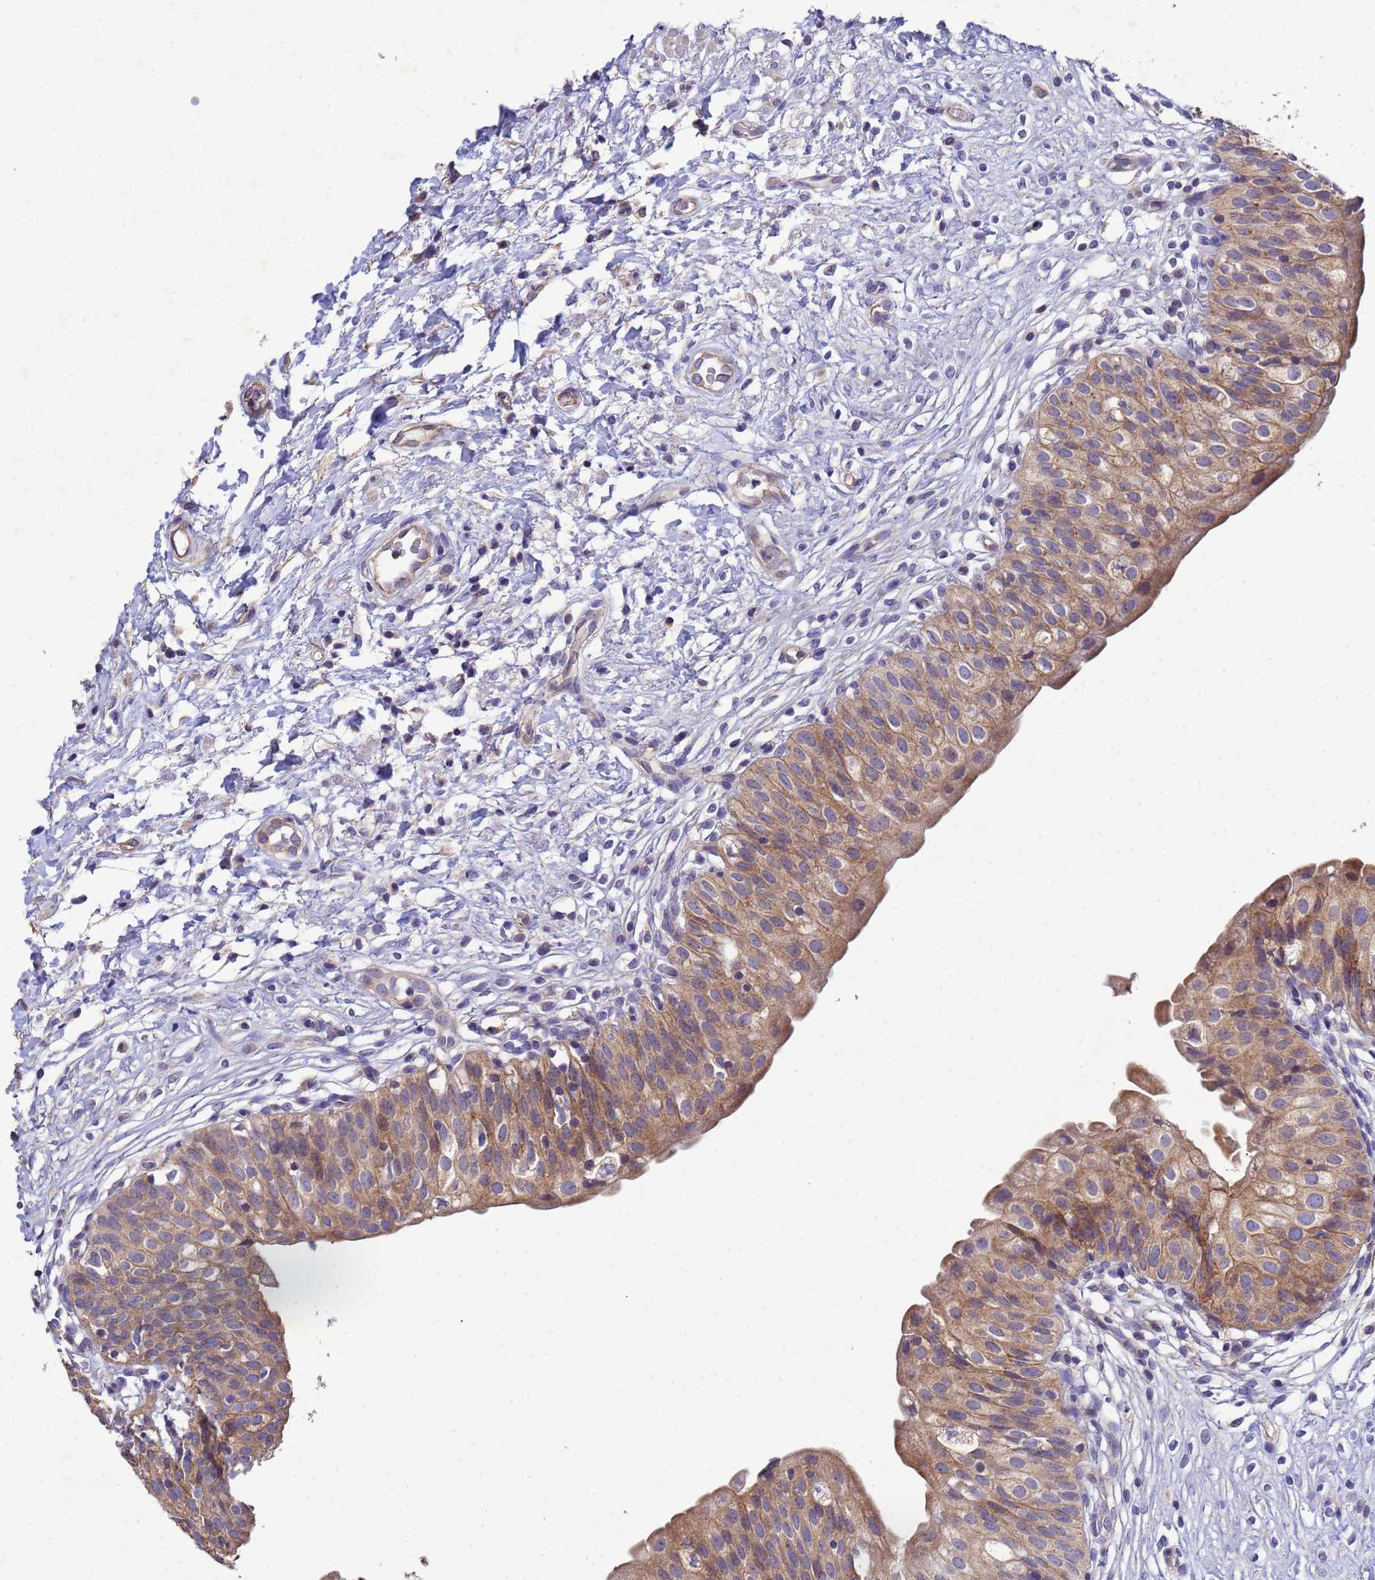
{"staining": {"intensity": "moderate", "quantity": ">75%", "location": "cytoplasmic/membranous"}, "tissue": "urinary bladder", "cell_type": "Urothelial cells", "image_type": "normal", "snomed": [{"axis": "morphology", "description": "Normal tissue, NOS"}, {"axis": "topography", "description": "Urinary bladder"}], "caption": "Protein expression analysis of benign human urinary bladder reveals moderate cytoplasmic/membranous expression in about >75% of urothelial cells. (DAB (3,3'-diaminobenzidine) IHC, brown staining for protein, blue staining for nuclei).", "gene": "CDC34", "patient": {"sex": "male", "age": 55}}